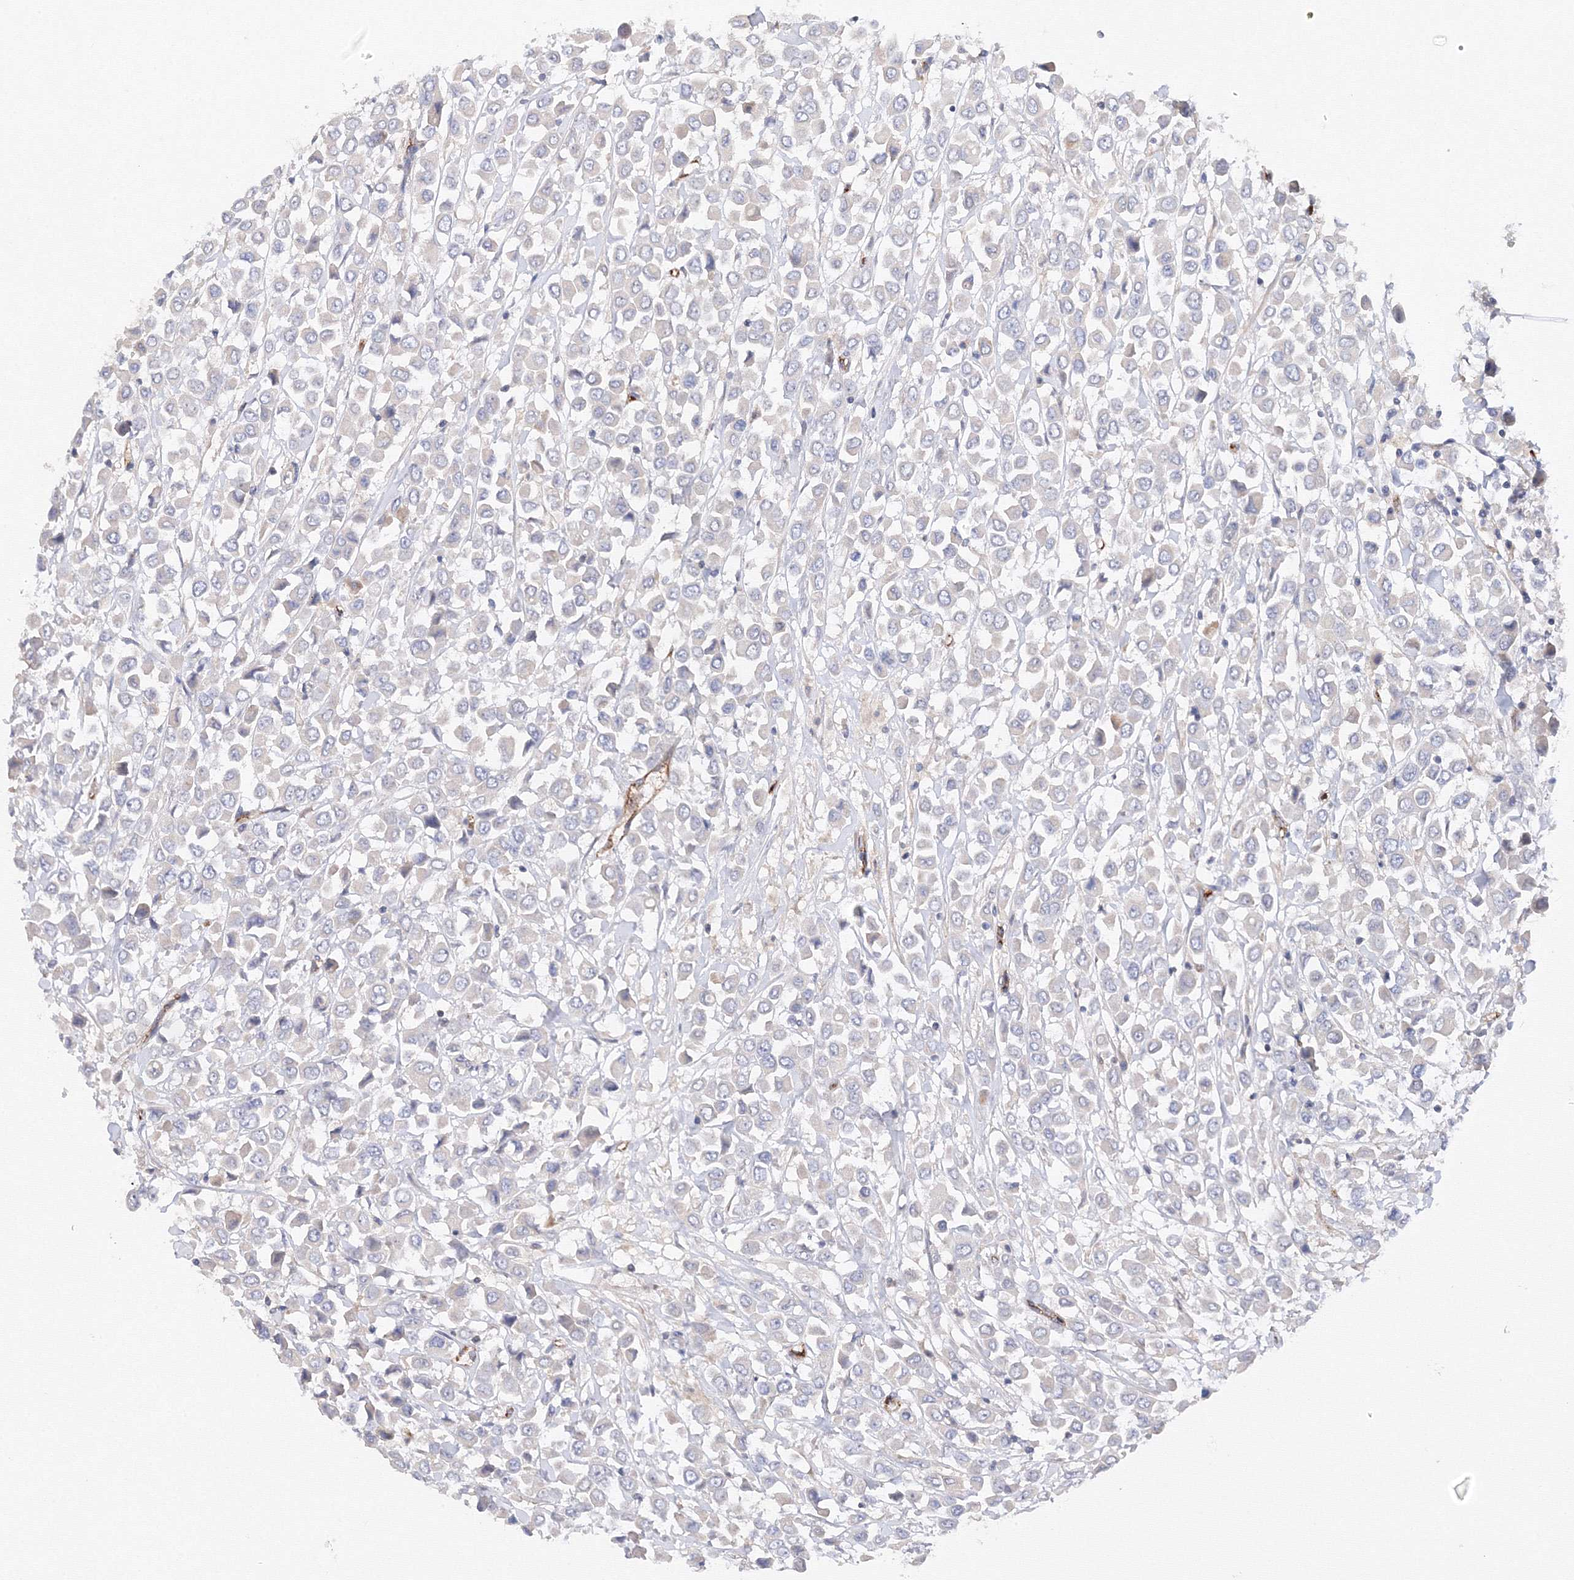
{"staining": {"intensity": "negative", "quantity": "none", "location": "none"}, "tissue": "breast cancer", "cell_type": "Tumor cells", "image_type": "cancer", "snomed": [{"axis": "morphology", "description": "Duct carcinoma"}, {"axis": "topography", "description": "Breast"}], "caption": "DAB (3,3'-diaminobenzidine) immunohistochemical staining of intraductal carcinoma (breast) shows no significant expression in tumor cells.", "gene": "DIS3L2", "patient": {"sex": "female", "age": 61}}